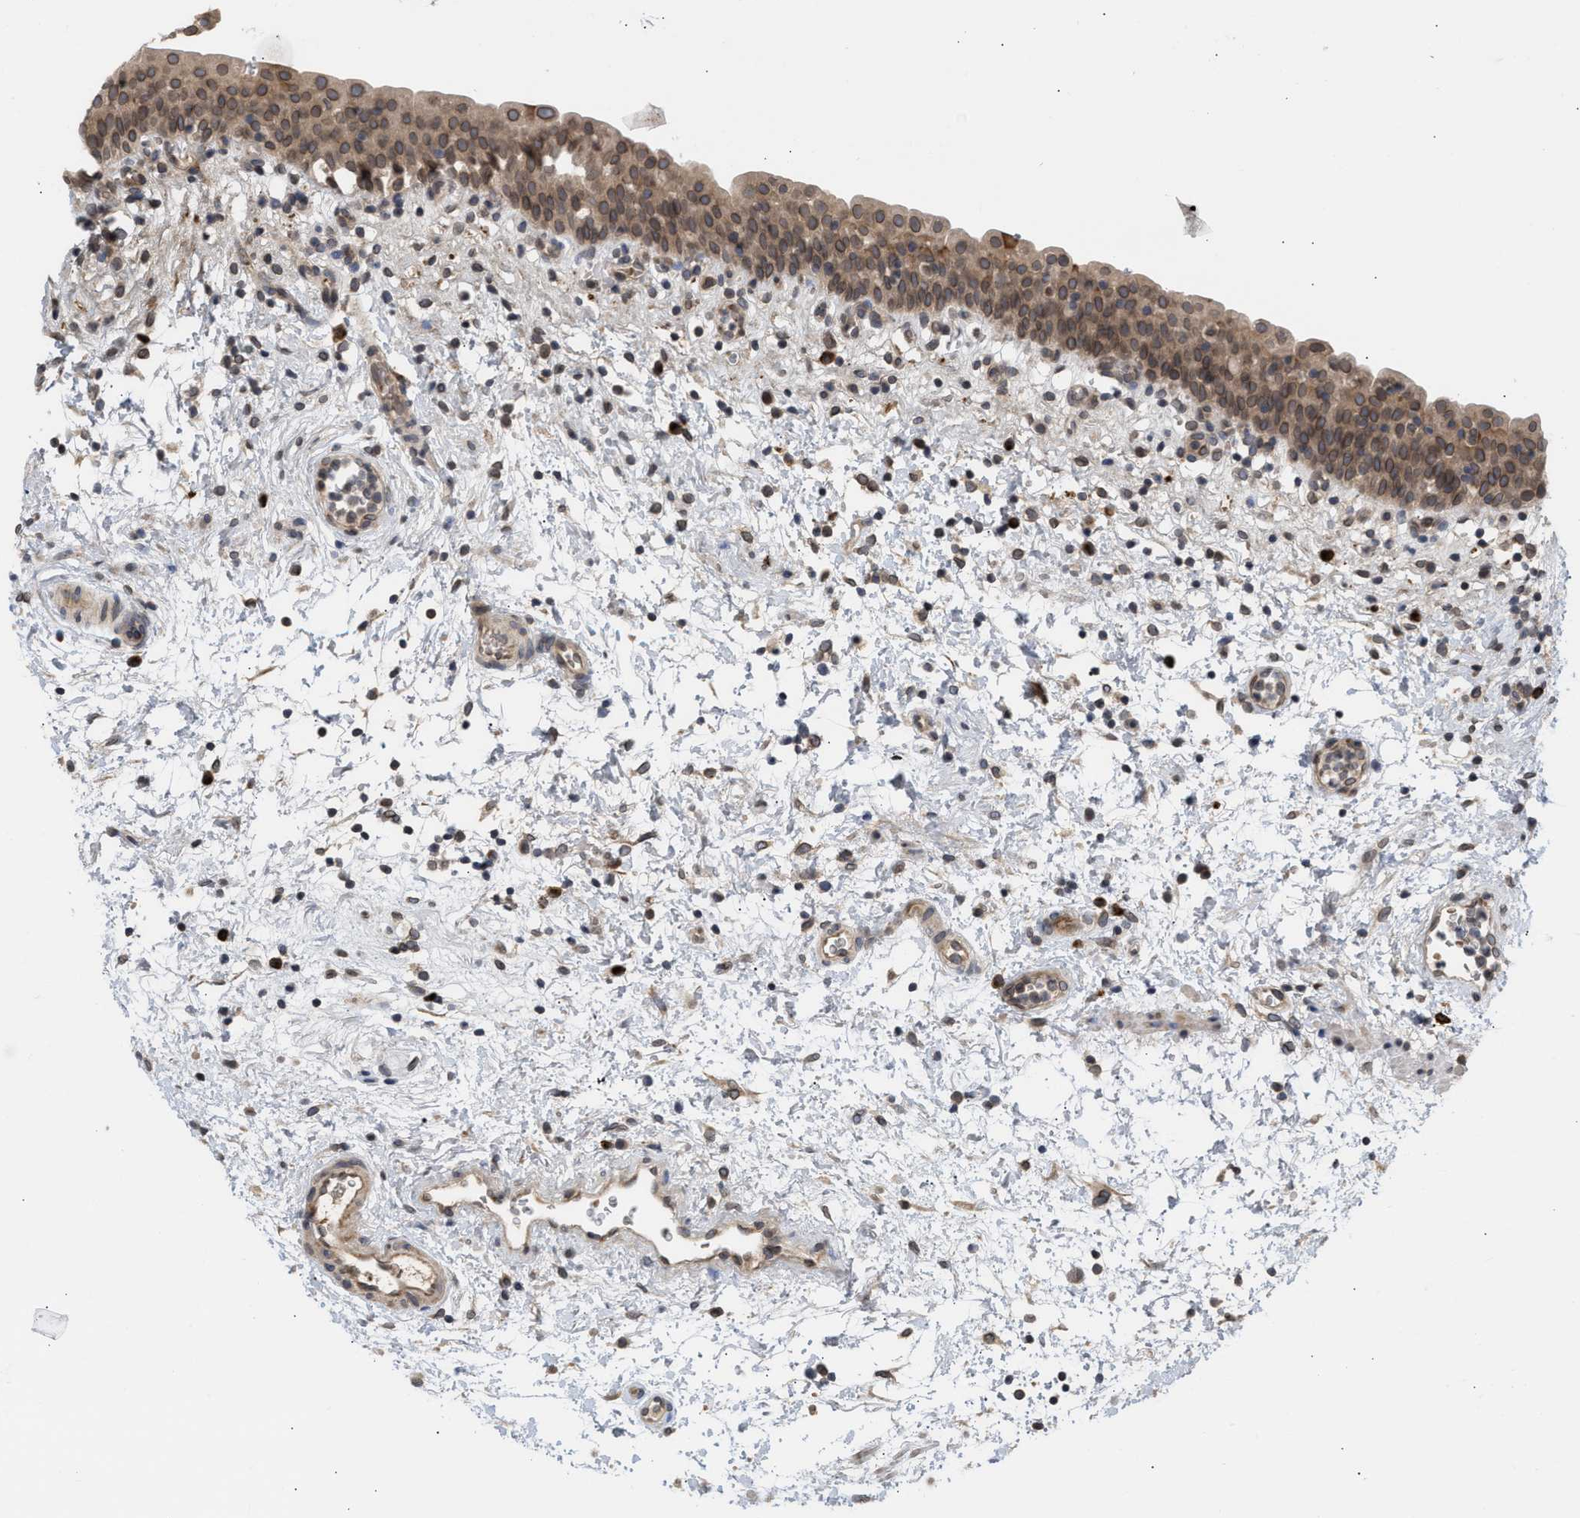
{"staining": {"intensity": "moderate", "quantity": ">75%", "location": "cytoplasmic/membranous,nuclear"}, "tissue": "urinary bladder", "cell_type": "Urothelial cells", "image_type": "normal", "snomed": [{"axis": "morphology", "description": "Normal tissue, NOS"}, {"axis": "topography", "description": "Urinary bladder"}], "caption": "Urinary bladder stained with a brown dye exhibits moderate cytoplasmic/membranous,nuclear positive positivity in approximately >75% of urothelial cells.", "gene": "NUP62", "patient": {"sex": "male", "age": 37}}